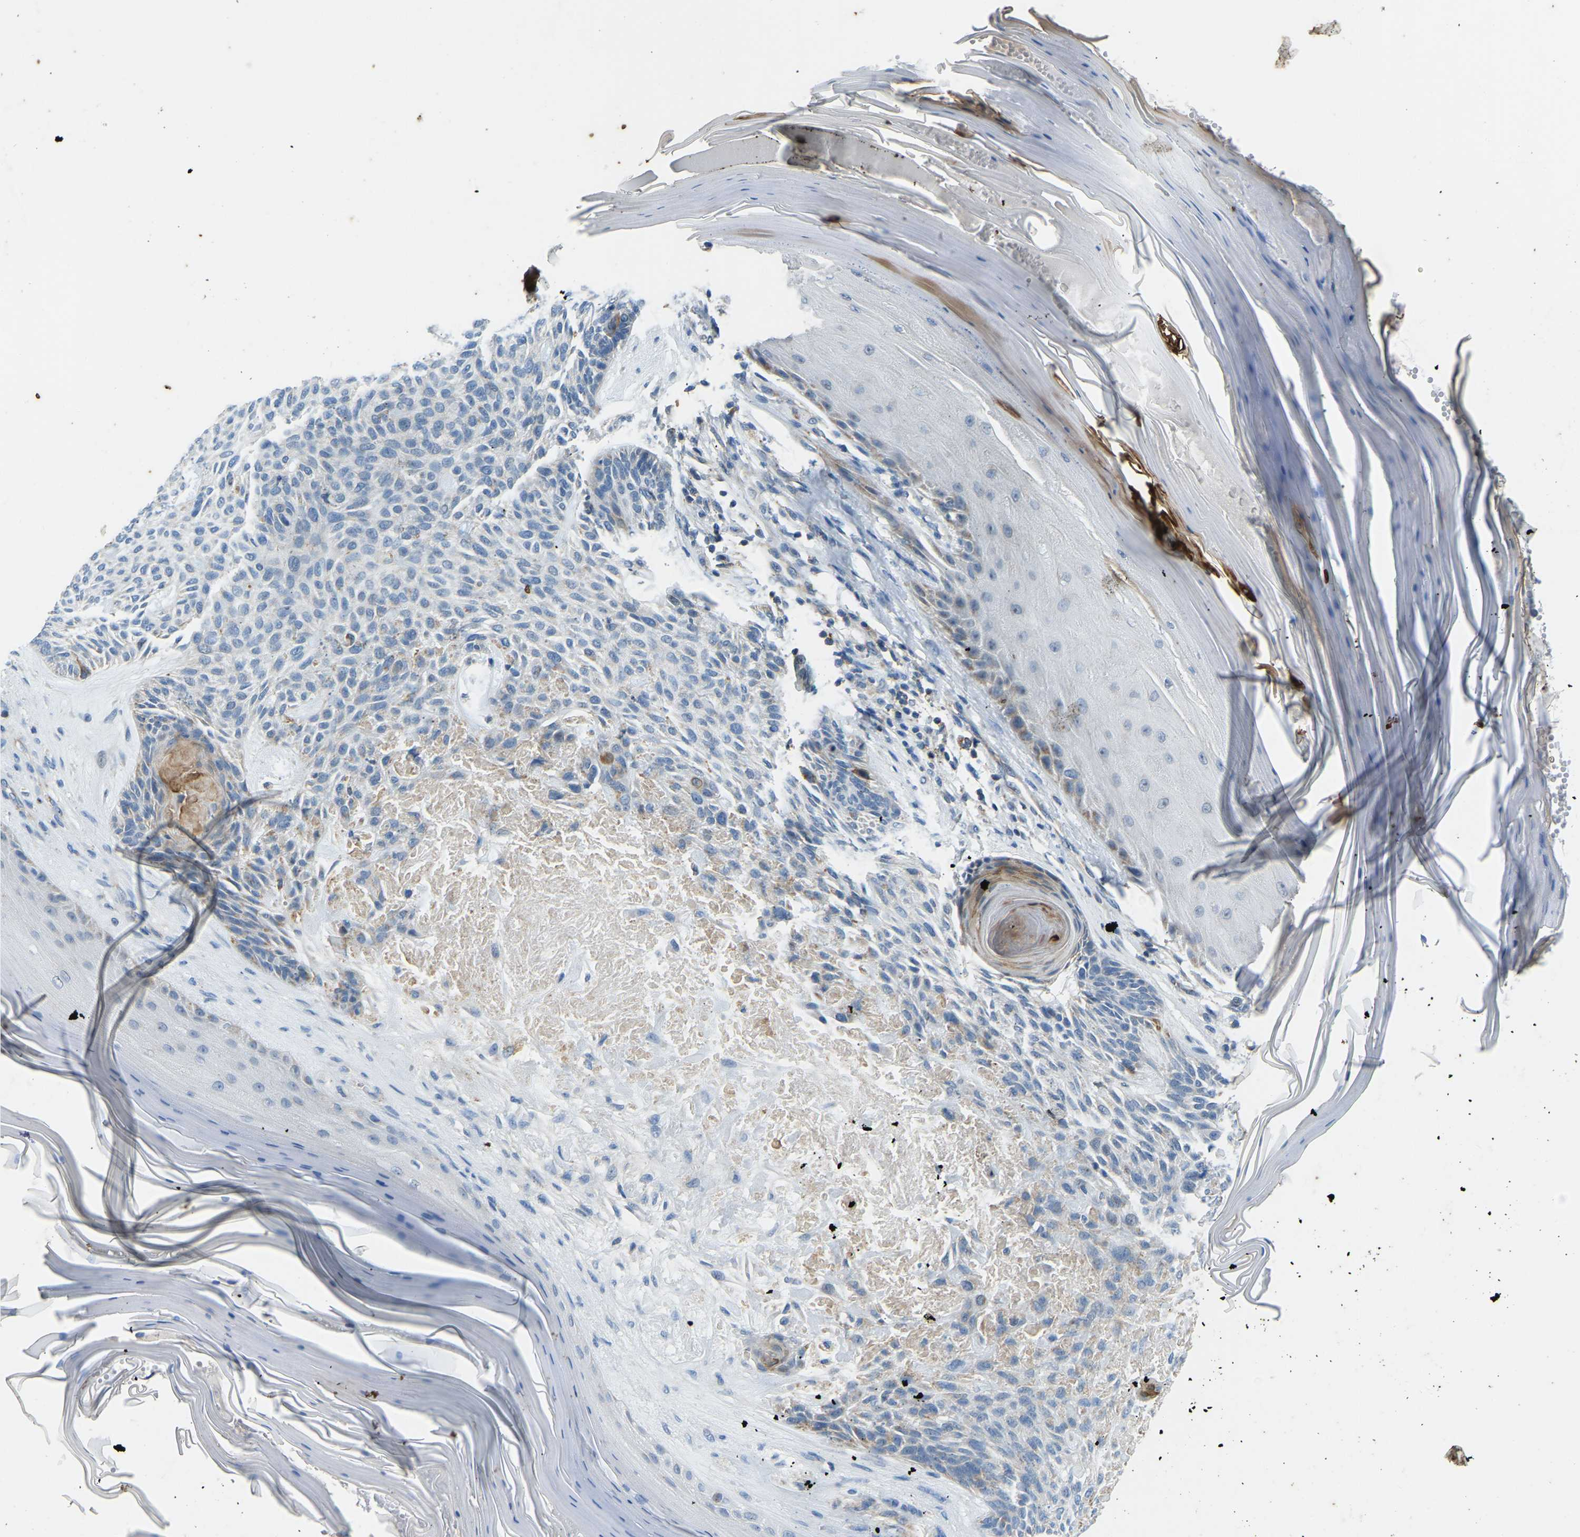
{"staining": {"intensity": "negative", "quantity": "none", "location": "none"}, "tissue": "skin cancer", "cell_type": "Tumor cells", "image_type": "cancer", "snomed": [{"axis": "morphology", "description": "Basal cell carcinoma"}, {"axis": "topography", "description": "Skin"}], "caption": "DAB (3,3'-diaminobenzidine) immunohistochemical staining of human skin cancer displays no significant positivity in tumor cells.", "gene": "ZNF200", "patient": {"sex": "male", "age": 55}}